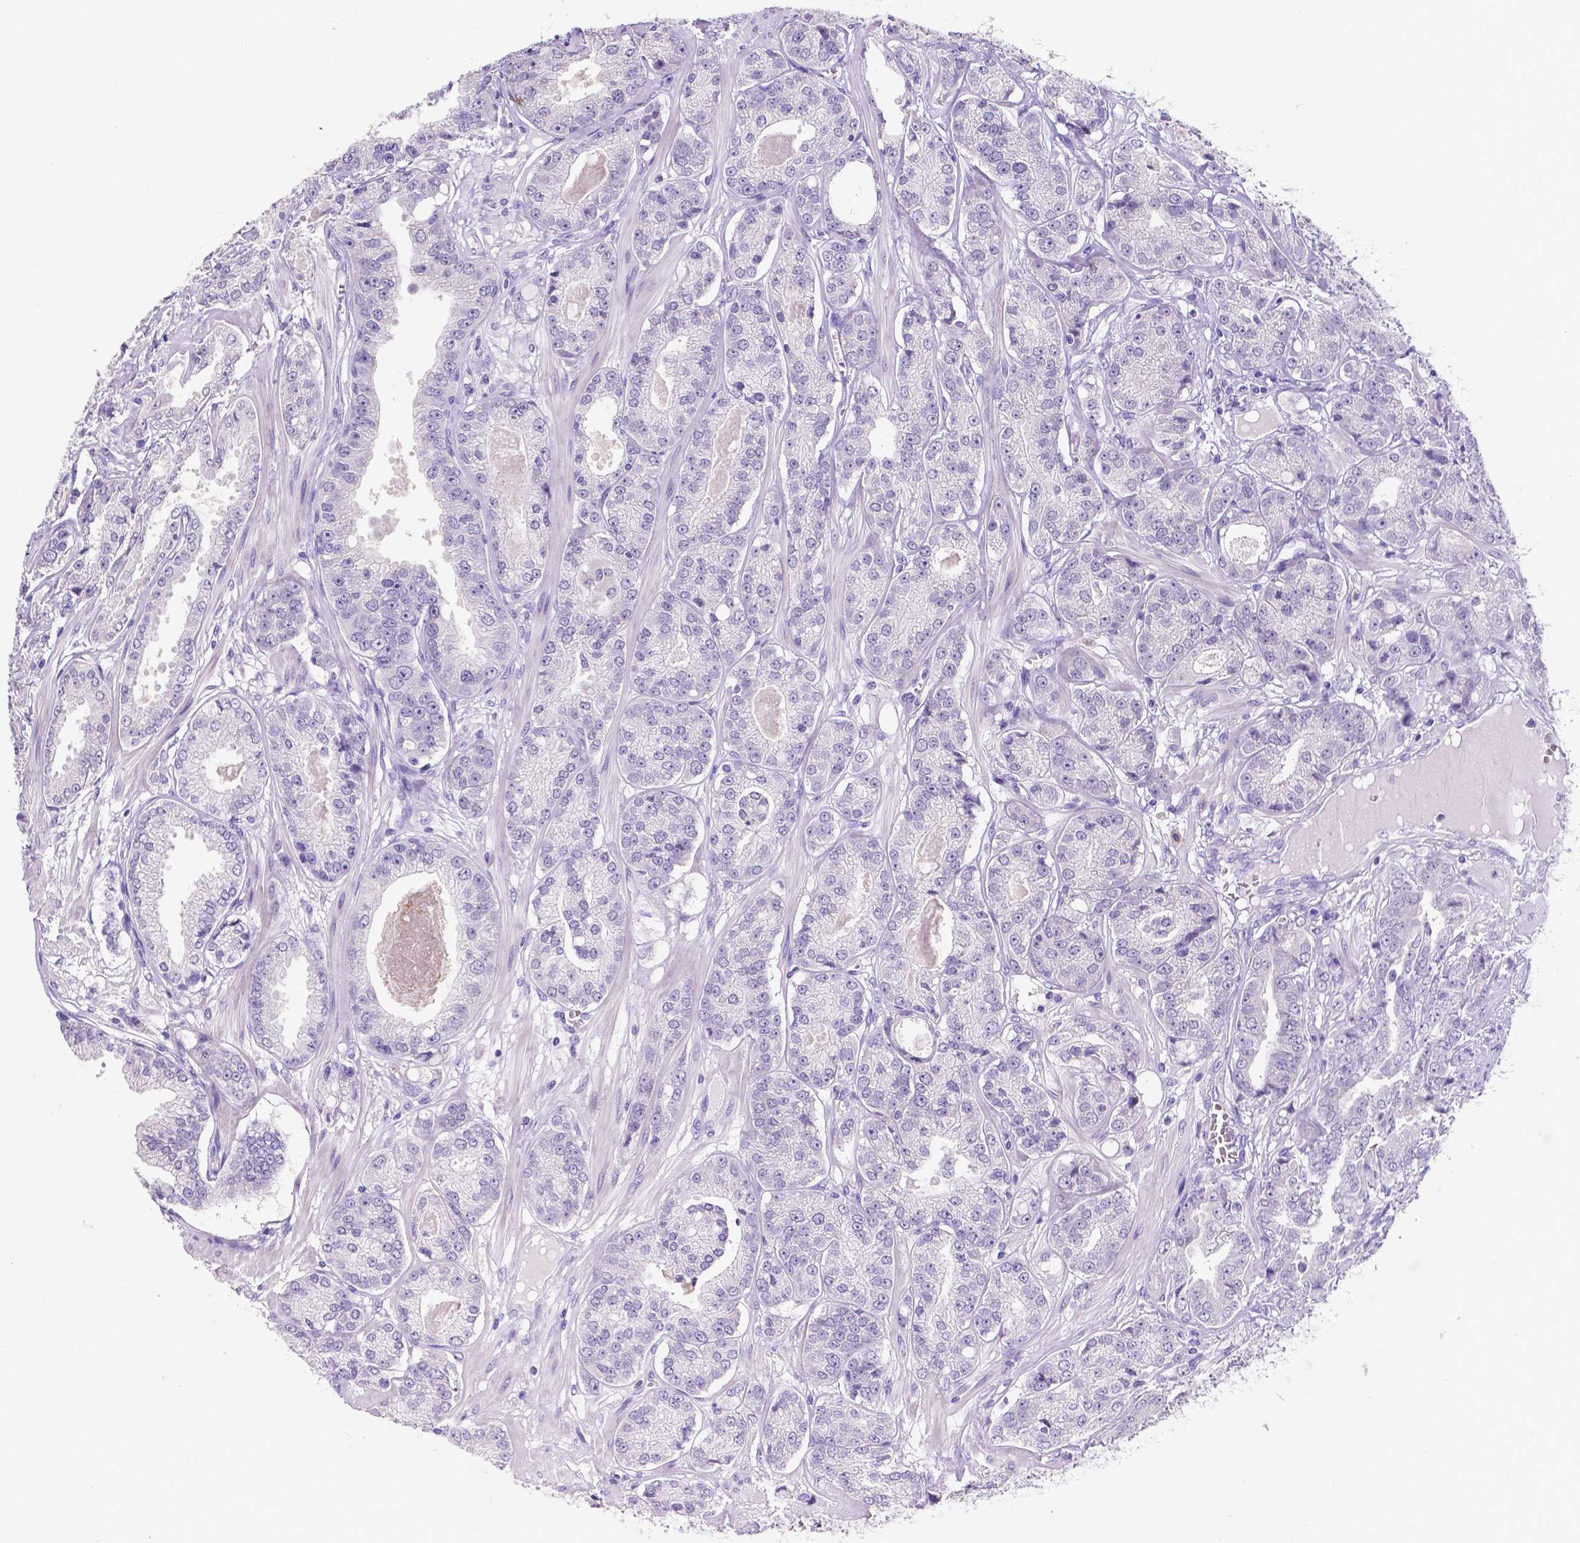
{"staining": {"intensity": "negative", "quantity": "none", "location": "none"}, "tissue": "prostate cancer", "cell_type": "Tumor cells", "image_type": "cancer", "snomed": [{"axis": "morphology", "description": "Adenocarcinoma, NOS"}, {"axis": "topography", "description": "Prostate"}], "caption": "Immunohistochemical staining of human prostate adenocarcinoma reveals no significant expression in tumor cells.", "gene": "SATB2", "patient": {"sex": "male", "age": 64}}